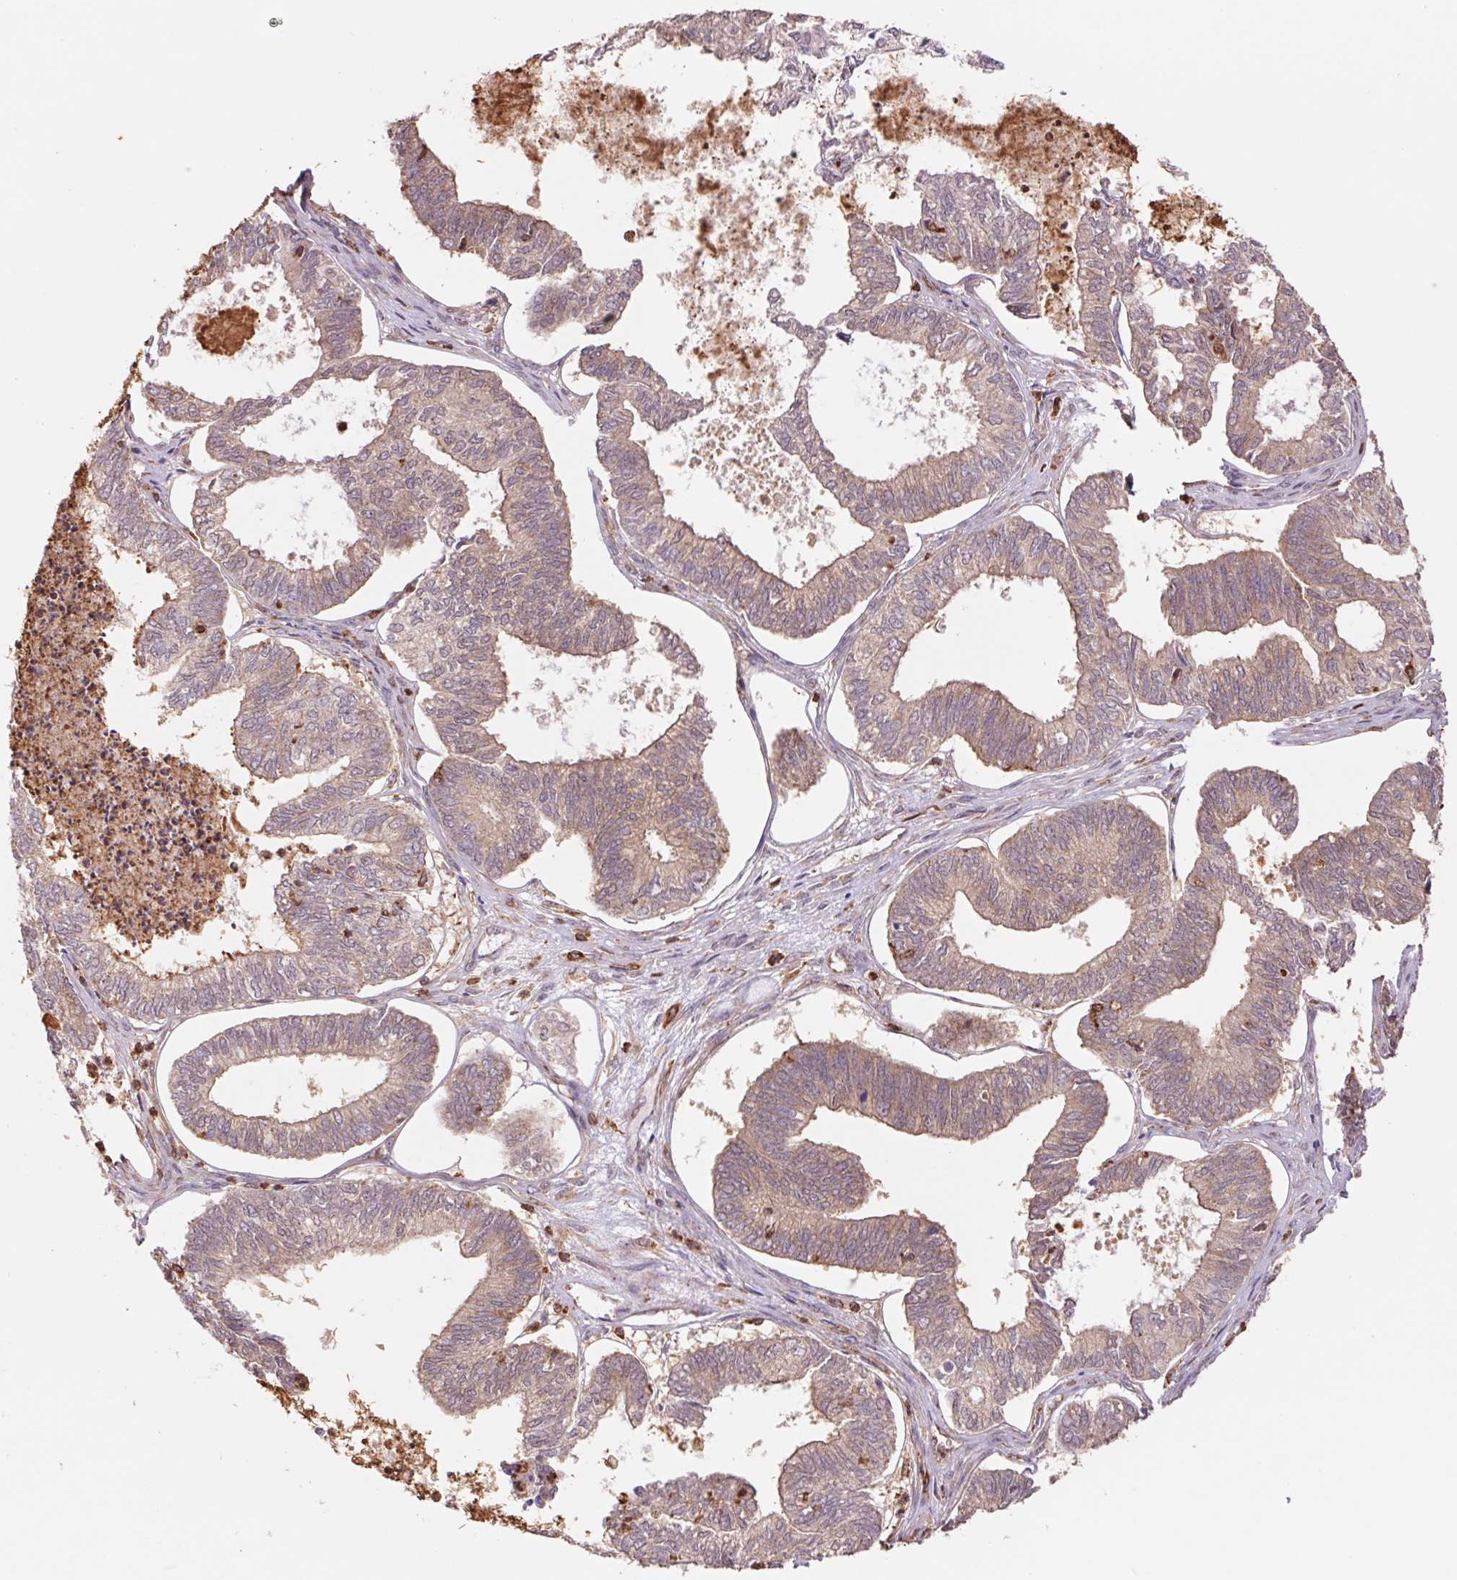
{"staining": {"intensity": "moderate", "quantity": ">75%", "location": "cytoplasmic/membranous"}, "tissue": "ovarian cancer", "cell_type": "Tumor cells", "image_type": "cancer", "snomed": [{"axis": "morphology", "description": "Carcinoma, endometroid"}, {"axis": "topography", "description": "Ovary"}], "caption": "The histopathology image displays a brown stain indicating the presence of a protein in the cytoplasmic/membranous of tumor cells in ovarian cancer.", "gene": "URM1", "patient": {"sex": "female", "age": 64}}